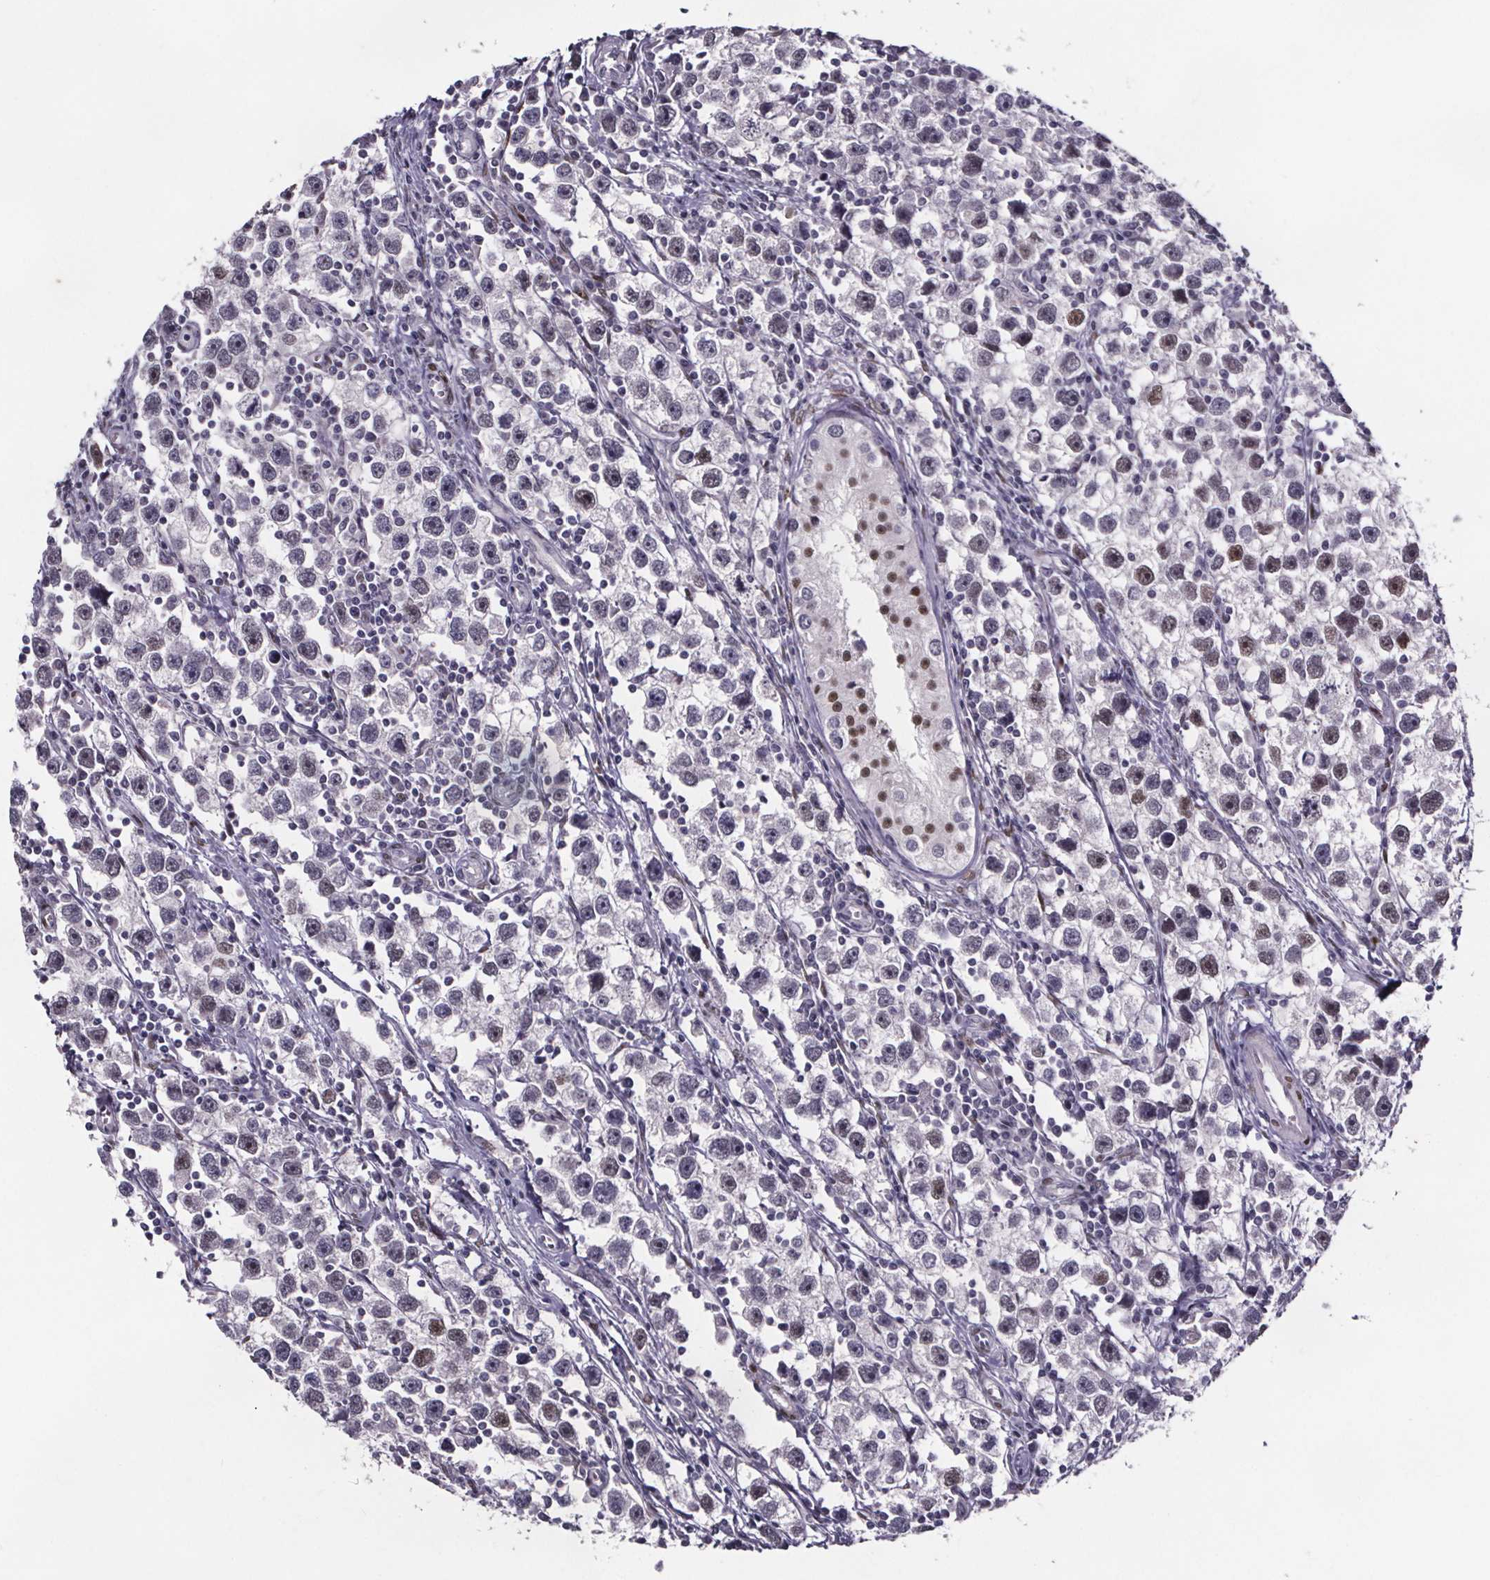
{"staining": {"intensity": "negative", "quantity": "none", "location": "none"}, "tissue": "testis cancer", "cell_type": "Tumor cells", "image_type": "cancer", "snomed": [{"axis": "morphology", "description": "Seminoma, NOS"}, {"axis": "topography", "description": "Testis"}], "caption": "Immunohistochemical staining of testis seminoma shows no significant expression in tumor cells.", "gene": "AR", "patient": {"sex": "male", "age": 30}}